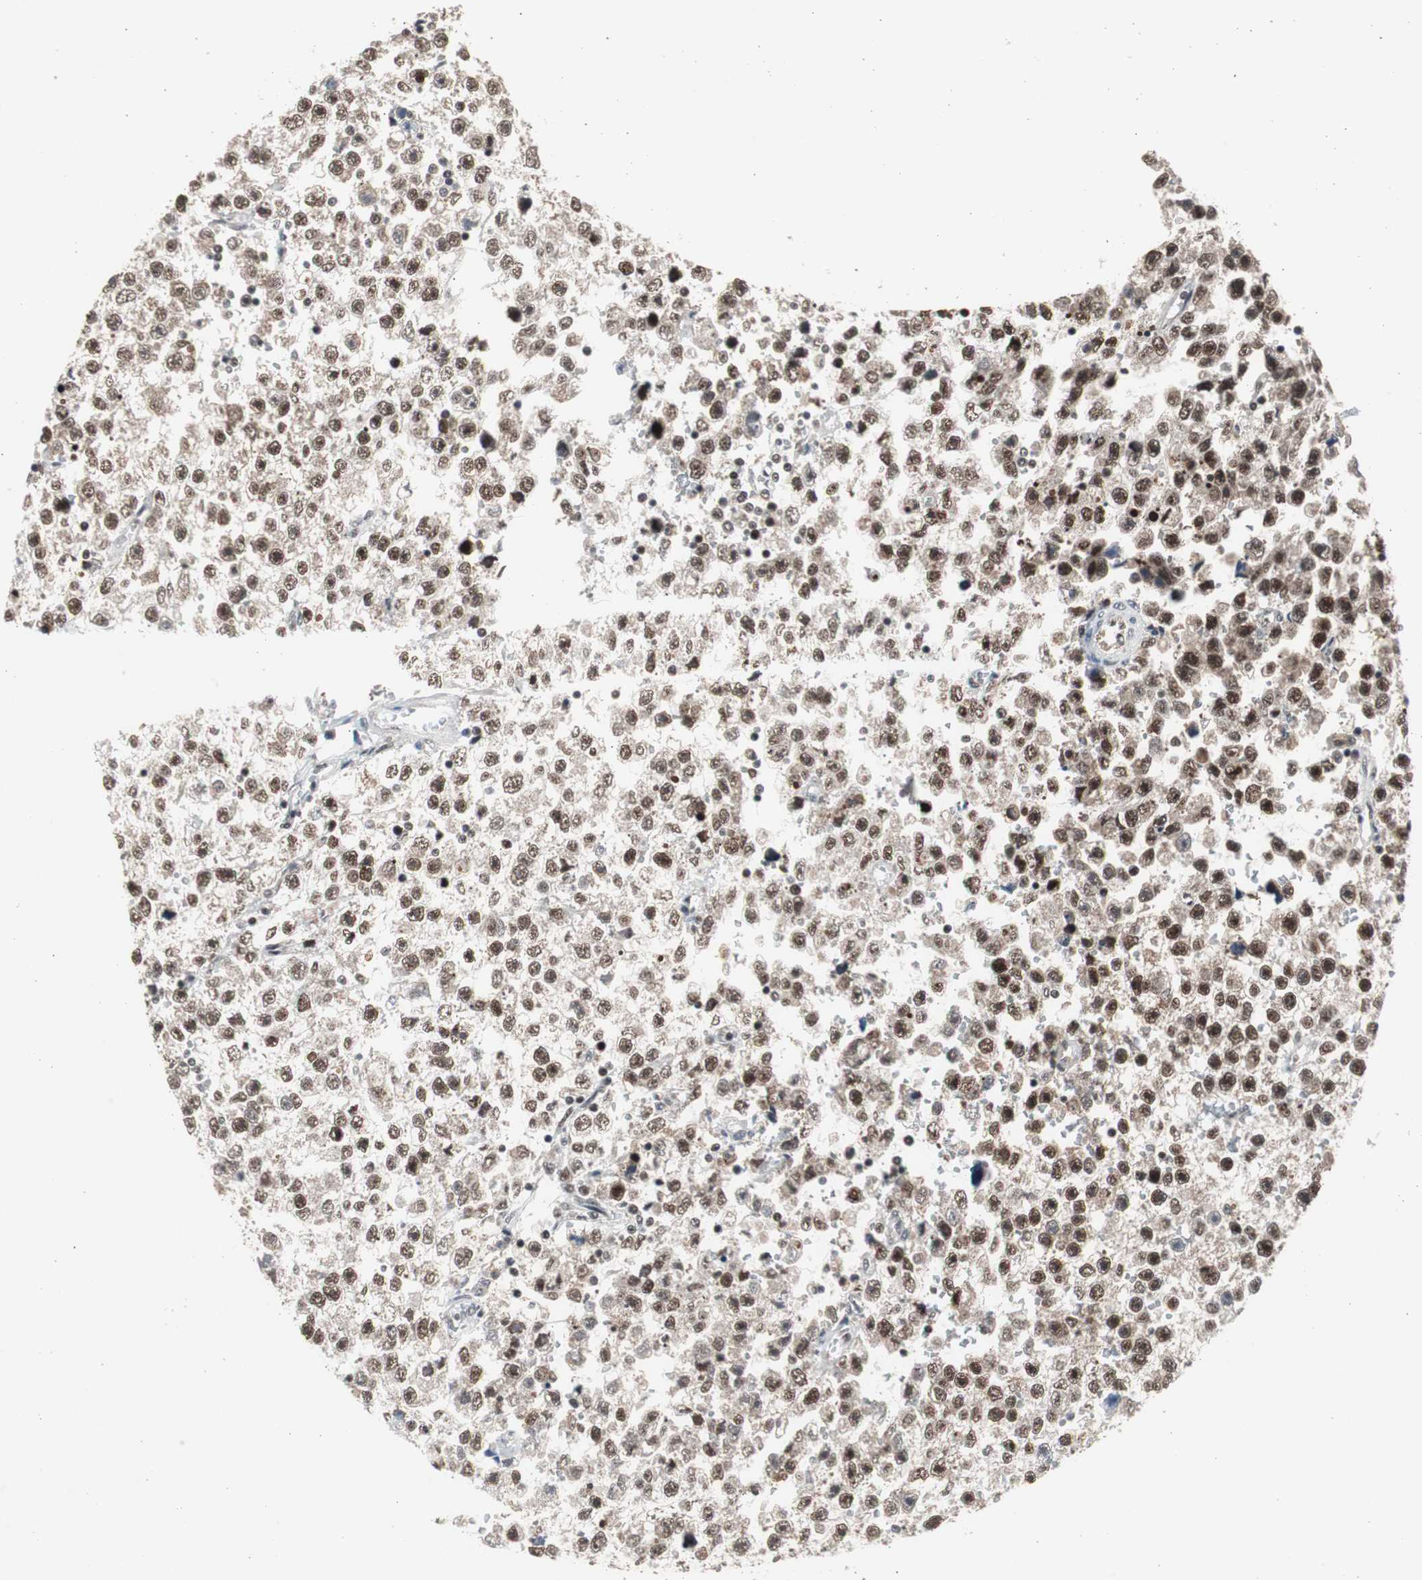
{"staining": {"intensity": "strong", "quantity": ">75%", "location": "nuclear"}, "tissue": "testis cancer", "cell_type": "Tumor cells", "image_type": "cancer", "snomed": [{"axis": "morphology", "description": "Seminoma, NOS"}, {"axis": "topography", "description": "Testis"}], "caption": "Protein staining of testis cancer tissue reveals strong nuclear staining in approximately >75% of tumor cells.", "gene": "RPA1", "patient": {"sex": "male", "age": 33}}